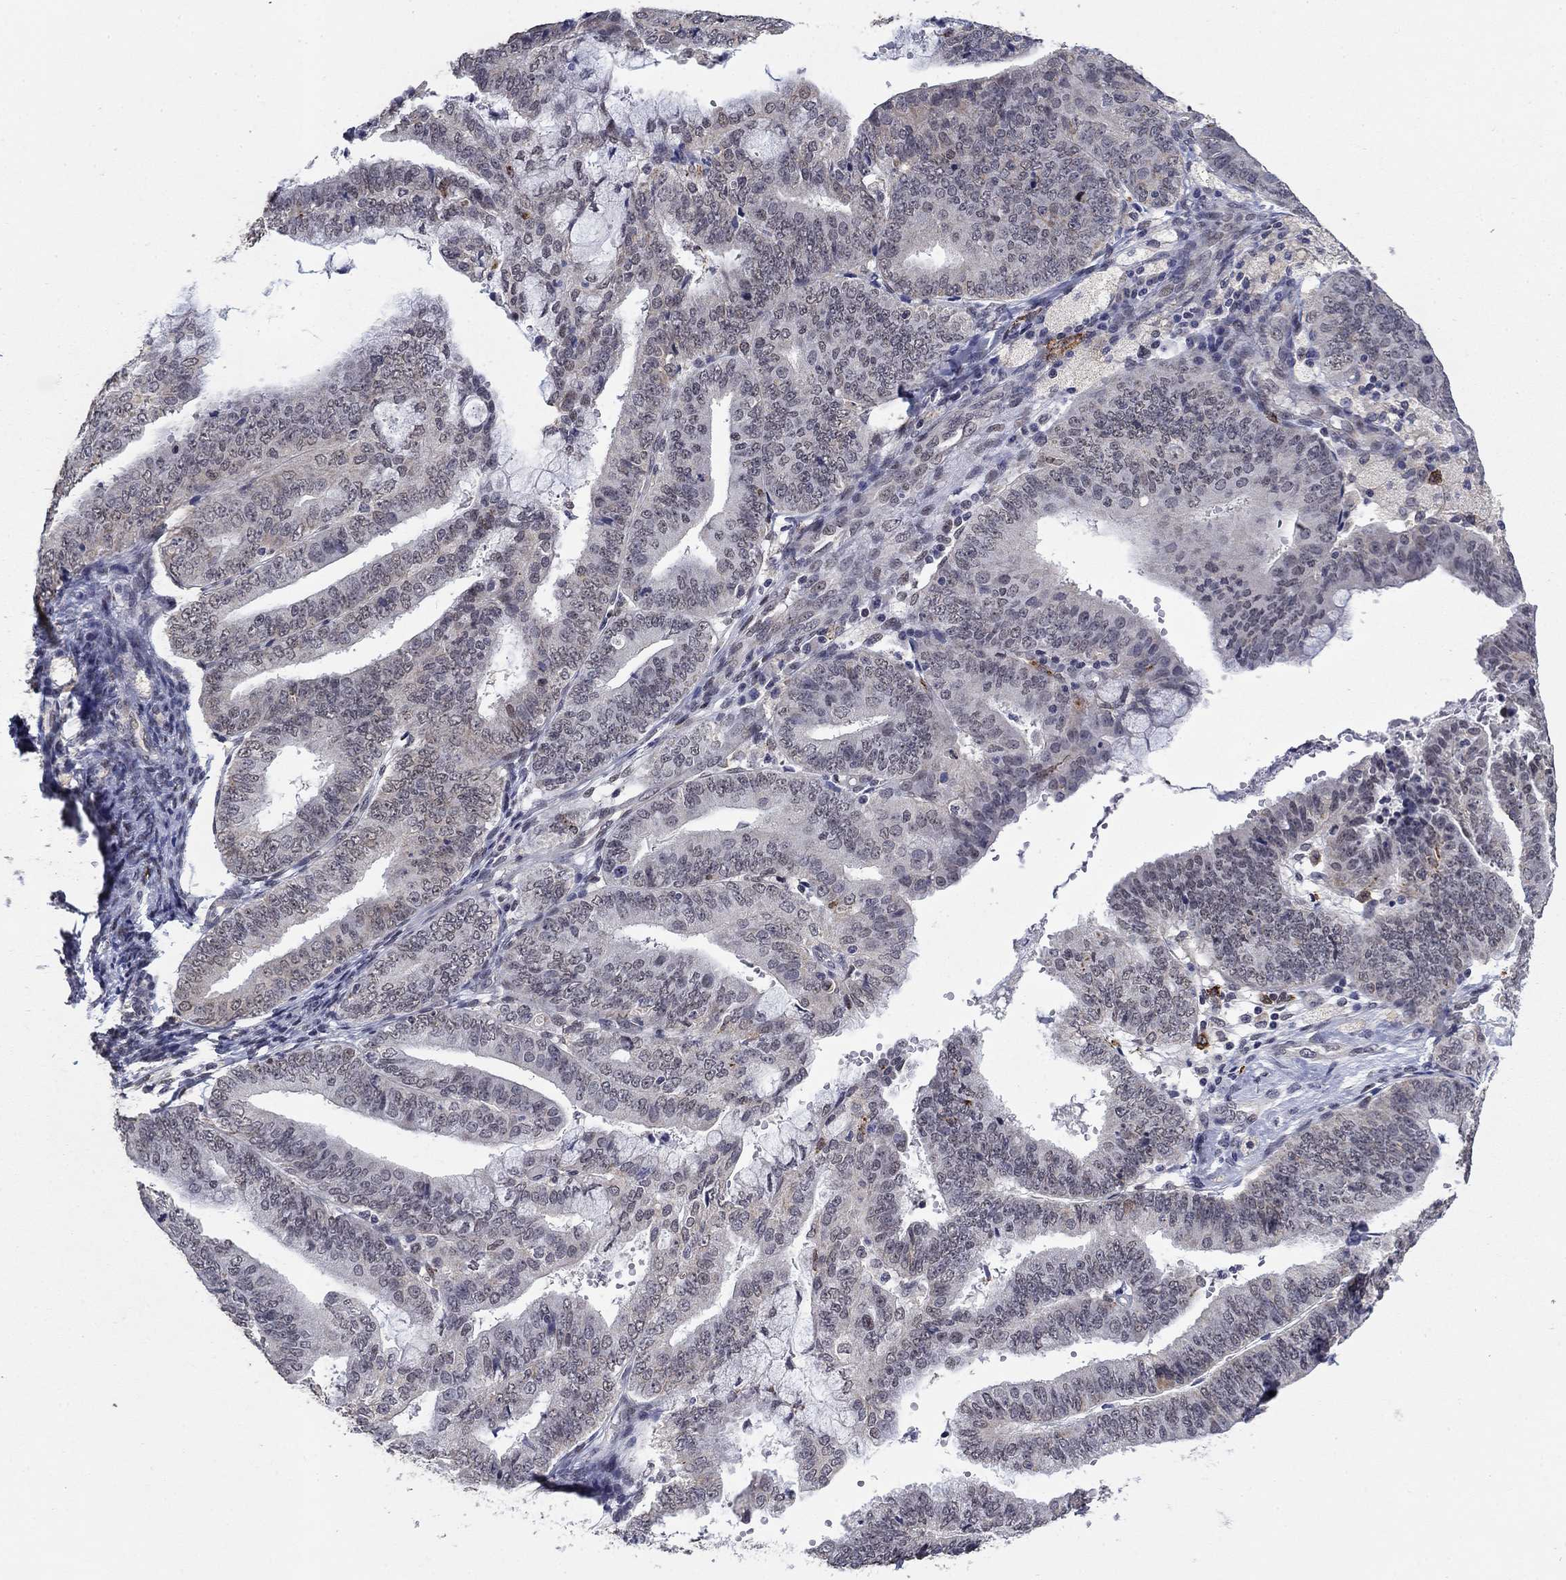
{"staining": {"intensity": "negative", "quantity": "none", "location": "none"}, "tissue": "endometrial cancer", "cell_type": "Tumor cells", "image_type": "cancer", "snomed": [{"axis": "morphology", "description": "Adenocarcinoma, NOS"}, {"axis": "topography", "description": "Endometrium"}], "caption": "DAB (3,3'-diaminobenzidine) immunohistochemical staining of human endometrial cancer (adenocarcinoma) demonstrates no significant positivity in tumor cells. (IHC, brightfield microscopy, high magnification).", "gene": "GRIA3", "patient": {"sex": "female", "age": 63}}